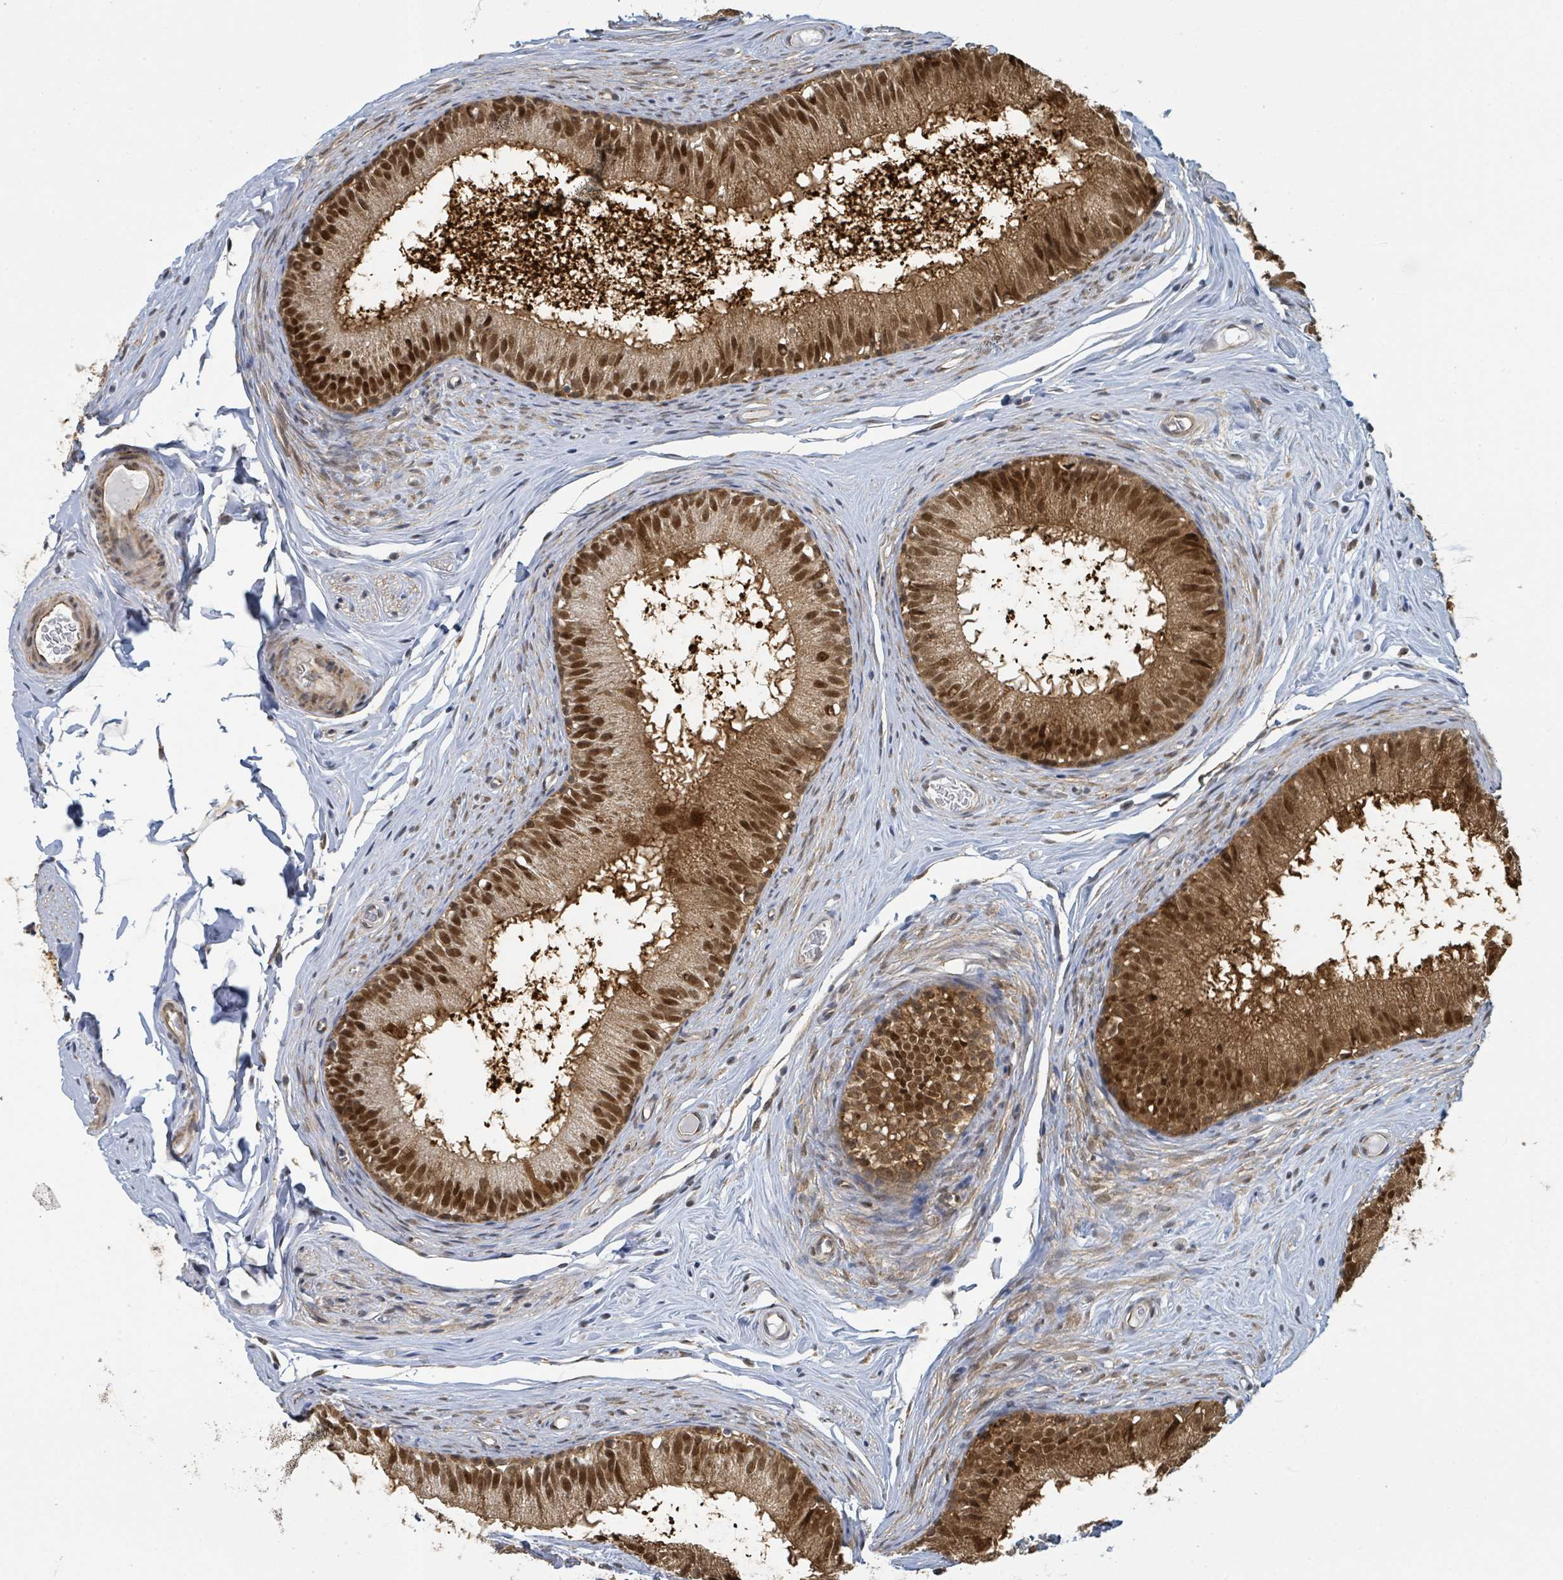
{"staining": {"intensity": "strong", "quantity": ">75%", "location": "cytoplasmic/membranous,nuclear"}, "tissue": "epididymis", "cell_type": "Glandular cells", "image_type": "normal", "snomed": [{"axis": "morphology", "description": "Normal tissue, NOS"}, {"axis": "topography", "description": "Epididymis"}], "caption": "Normal epididymis exhibits strong cytoplasmic/membranous,nuclear staining in approximately >75% of glandular cells Immunohistochemistry (ihc) stains the protein of interest in brown and the nuclei are stained blue..", "gene": "PSMB7", "patient": {"sex": "male", "age": 25}}